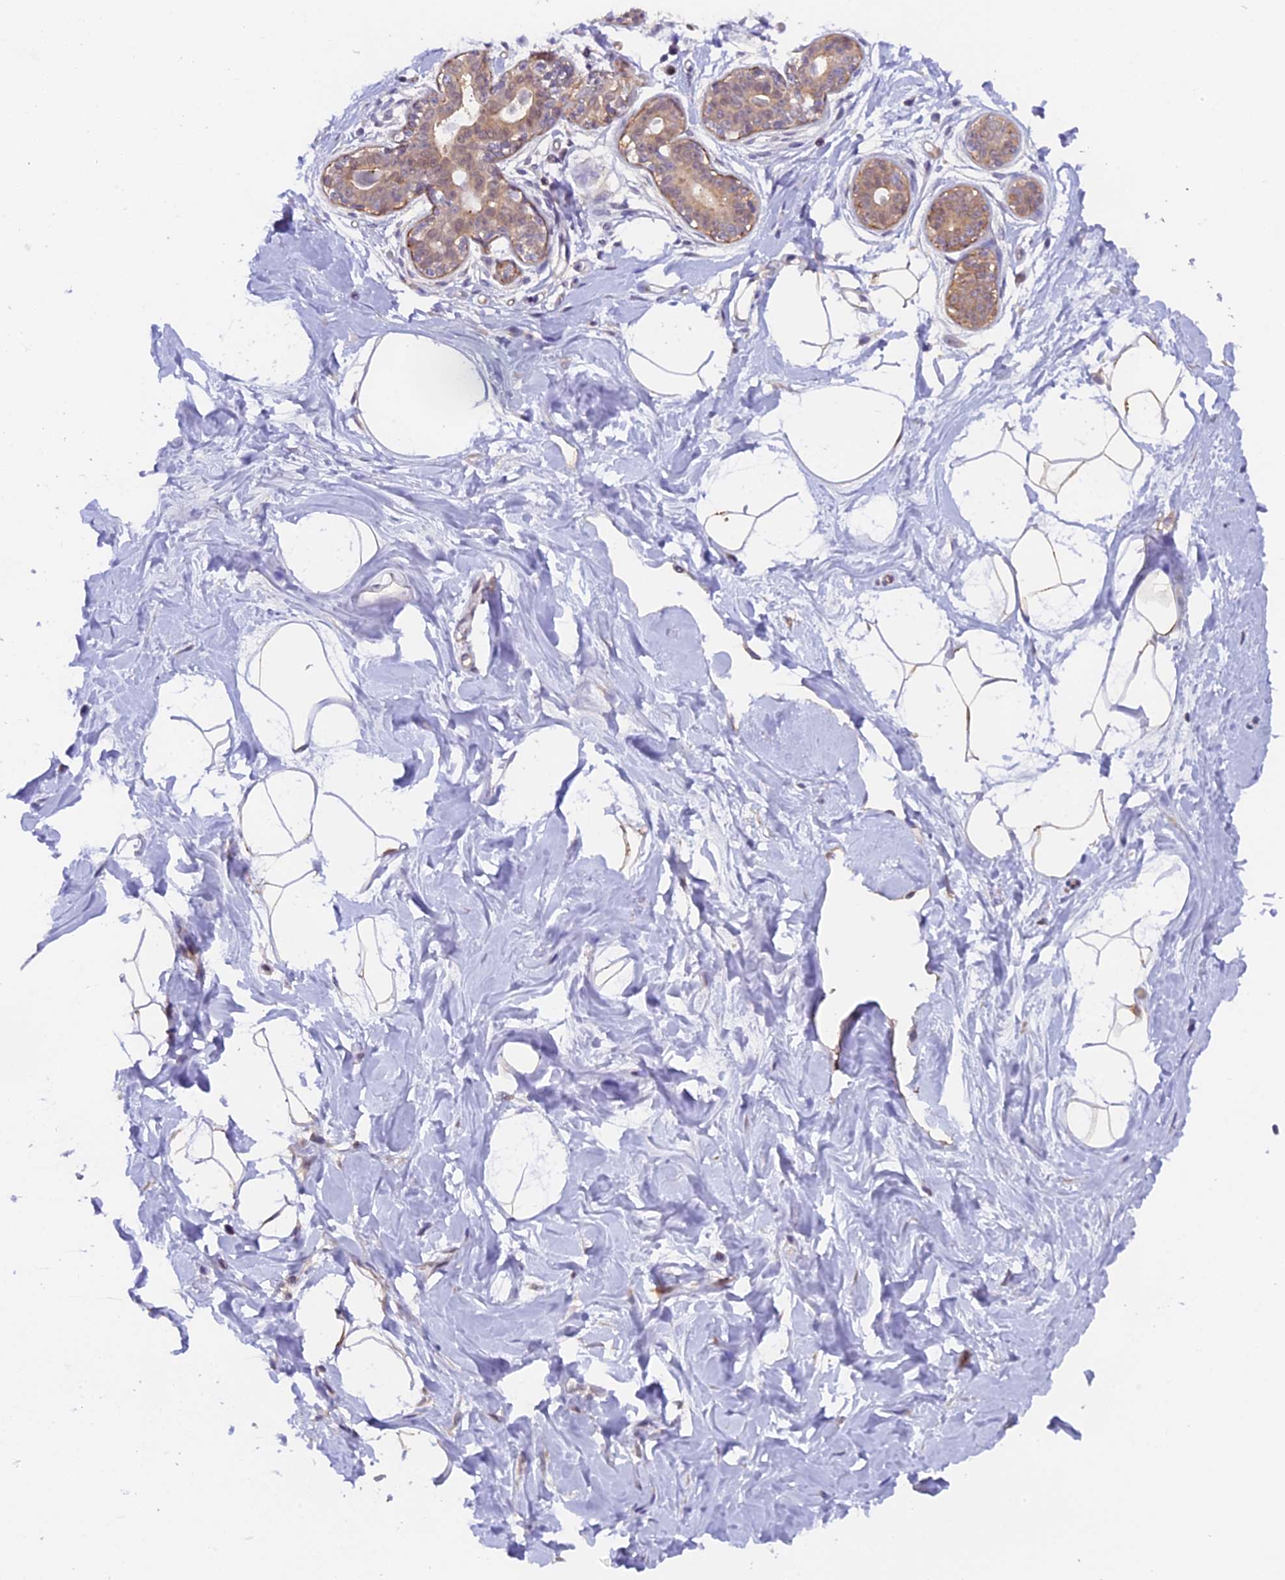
{"staining": {"intensity": "negative", "quantity": "none", "location": "none"}, "tissue": "breast", "cell_type": "Adipocytes", "image_type": "normal", "snomed": [{"axis": "morphology", "description": "Normal tissue, NOS"}, {"axis": "topography", "description": "Breast"}], "caption": "Adipocytes show no significant protein expression in unremarkable breast. The staining is performed using DAB (3,3'-diaminobenzidine) brown chromogen with nuclei counter-stained in using hematoxylin.", "gene": "FAM118B", "patient": {"sex": "female", "age": 45}}